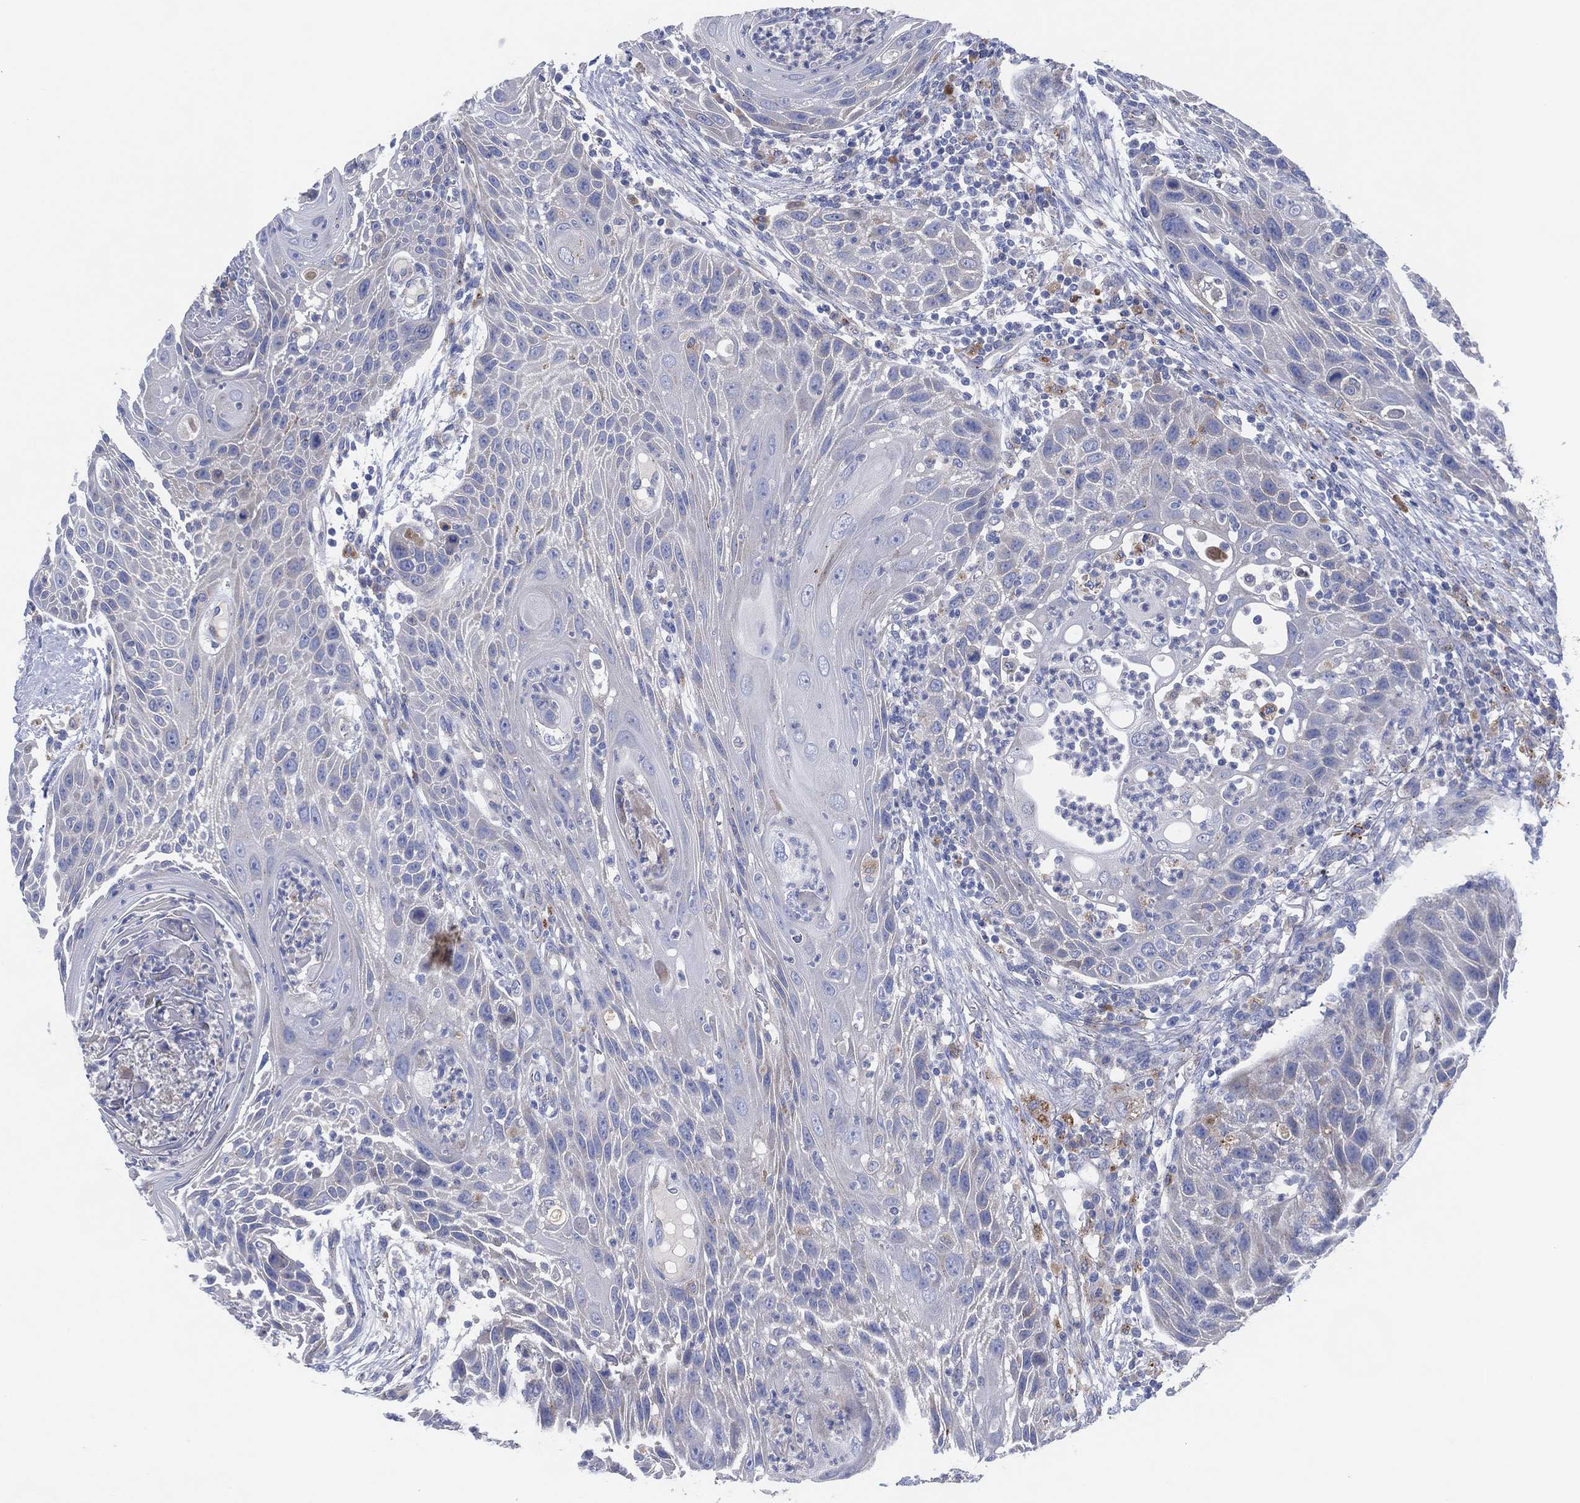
{"staining": {"intensity": "negative", "quantity": "none", "location": "none"}, "tissue": "head and neck cancer", "cell_type": "Tumor cells", "image_type": "cancer", "snomed": [{"axis": "morphology", "description": "Squamous cell carcinoma, NOS"}, {"axis": "topography", "description": "Head-Neck"}], "caption": "Tumor cells show no significant protein staining in head and neck squamous cell carcinoma. The staining is performed using DAB (3,3'-diaminobenzidine) brown chromogen with nuclei counter-stained in using hematoxylin.", "gene": "GALNS", "patient": {"sex": "male", "age": 69}}